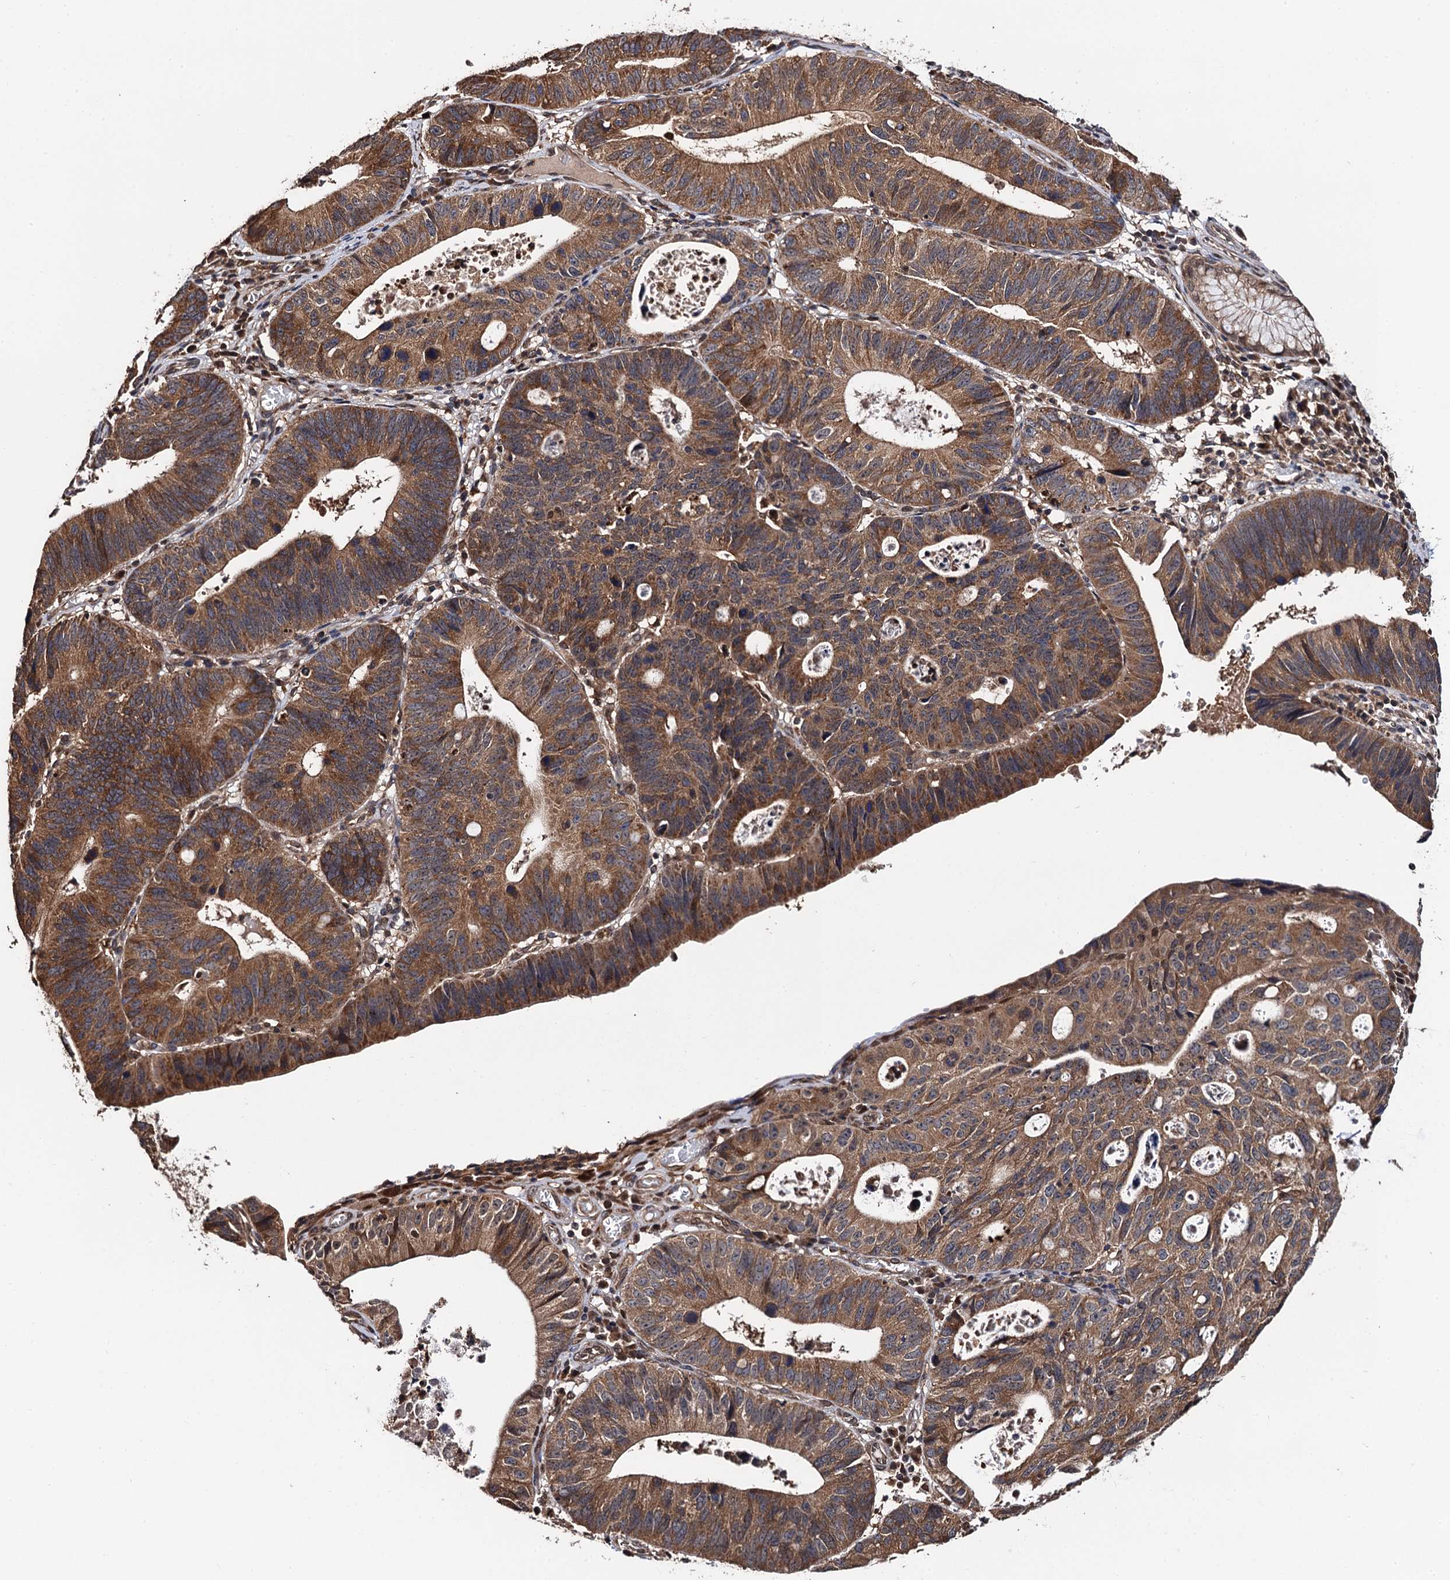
{"staining": {"intensity": "moderate", "quantity": ">75%", "location": "cytoplasmic/membranous"}, "tissue": "stomach cancer", "cell_type": "Tumor cells", "image_type": "cancer", "snomed": [{"axis": "morphology", "description": "Adenocarcinoma, NOS"}, {"axis": "topography", "description": "Stomach"}], "caption": "Immunohistochemistry (IHC) micrograph of human stomach adenocarcinoma stained for a protein (brown), which displays medium levels of moderate cytoplasmic/membranous expression in approximately >75% of tumor cells.", "gene": "MIER2", "patient": {"sex": "male", "age": 59}}